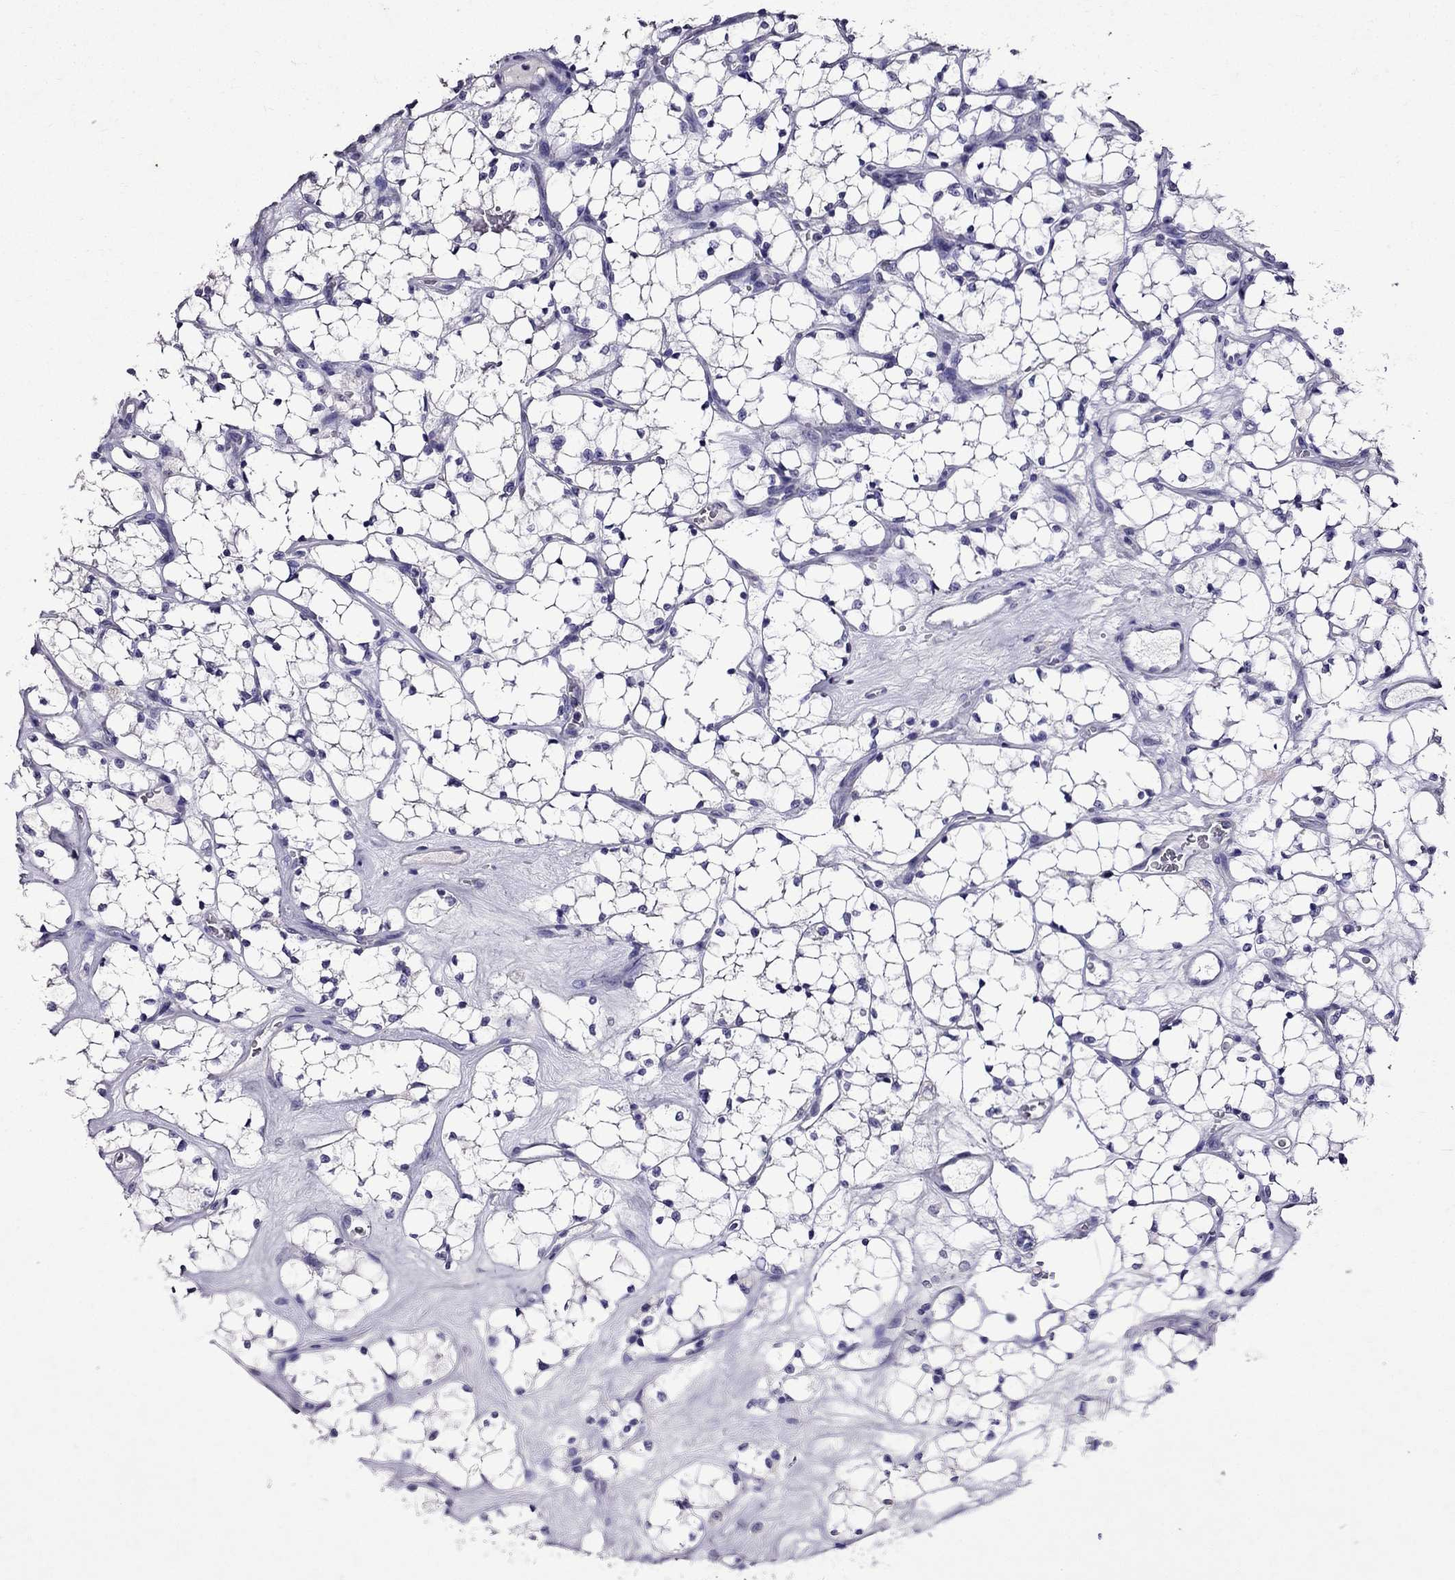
{"staining": {"intensity": "negative", "quantity": "none", "location": "none"}, "tissue": "renal cancer", "cell_type": "Tumor cells", "image_type": "cancer", "snomed": [{"axis": "morphology", "description": "Adenocarcinoma, NOS"}, {"axis": "topography", "description": "Kidney"}], "caption": "Immunohistochemistry photomicrograph of neoplastic tissue: renal adenocarcinoma stained with DAB exhibits no significant protein staining in tumor cells.", "gene": "DNAH17", "patient": {"sex": "female", "age": 69}}